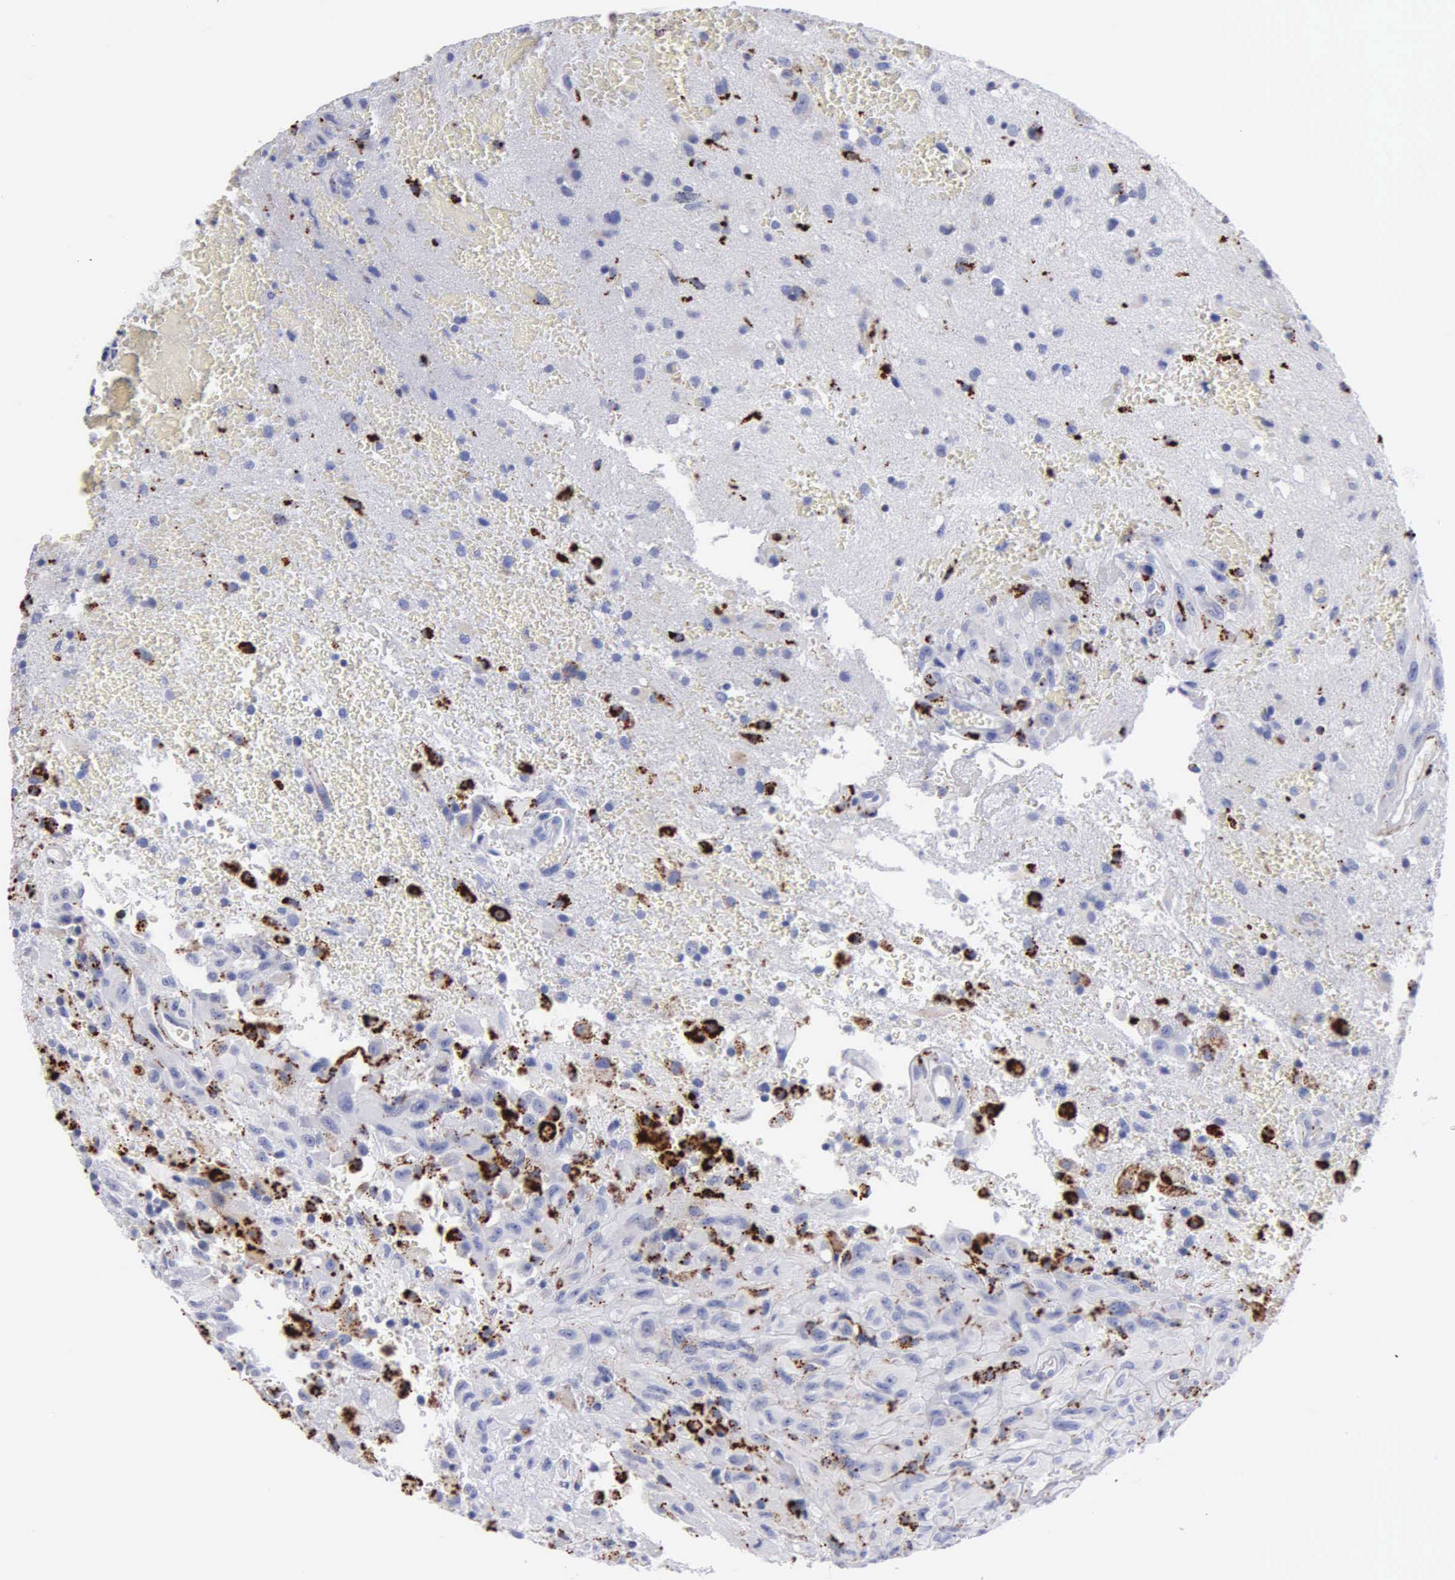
{"staining": {"intensity": "moderate", "quantity": "<25%", "location": "cytoplasmic/membranous"}, "tissue": "glioma", "cell_type": "Tumor cells", "image_type": "cancer", "snomed": [{"axis": "morphology", "description": "Glioma, malignant, High grade"}, {"axis": "topography", "description": "Brain"}], "caption": "Human high-grade glioma (malignant) stained with a brown dye displays moderate cytoplasmic/membranous positive staining in approximately <25% of tumor cells.", "gene": "CTSH", "patient": {"sex": "male", "age": 48}}